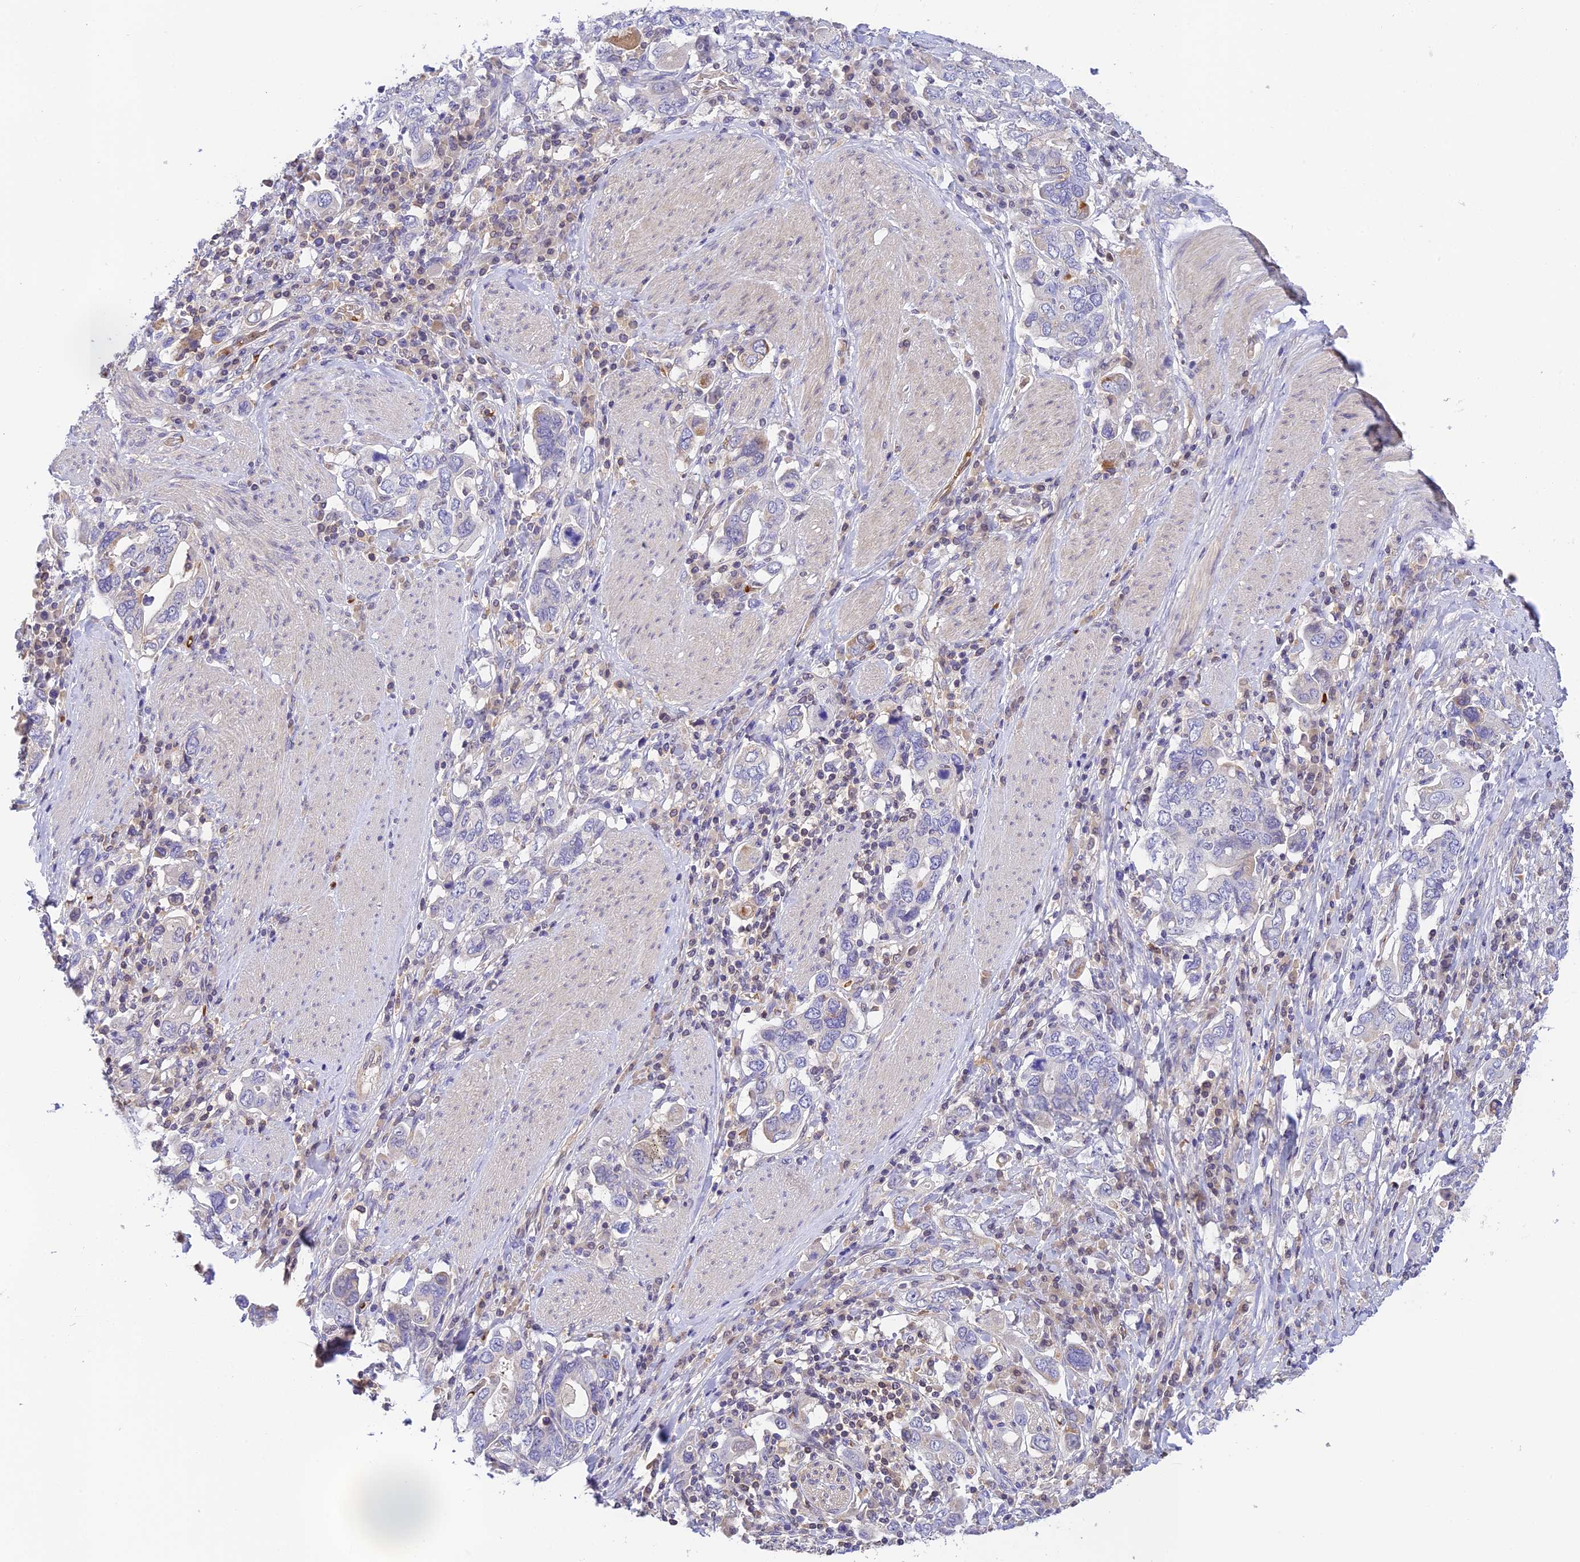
{"staining": {"intensity": "negative", "quantity": "none", "location": "none"}, "tissue": "stomach cancer", "cell_type": "Tumor cells", "image_type": "cancer", "snomed": [{"axis": "morphology", "description": "Adenocarcinoma, NOS"}, {"axis": "topography", "description": "Stomach, upper"}, {"axis": "topography", "description": "Stomach"}], "caption": "High magnification brightfield microscopy of stomach cancer (adenocarcinoma) stained with DAB (brown) and counterstained with hematoxylin (blue): tumor cells show no significant expression. (DAB IHC visualized using brightfield microscopy, high magnification).", "gene": "HDHD2", "patient": {"sex": "male", "age": 62}}